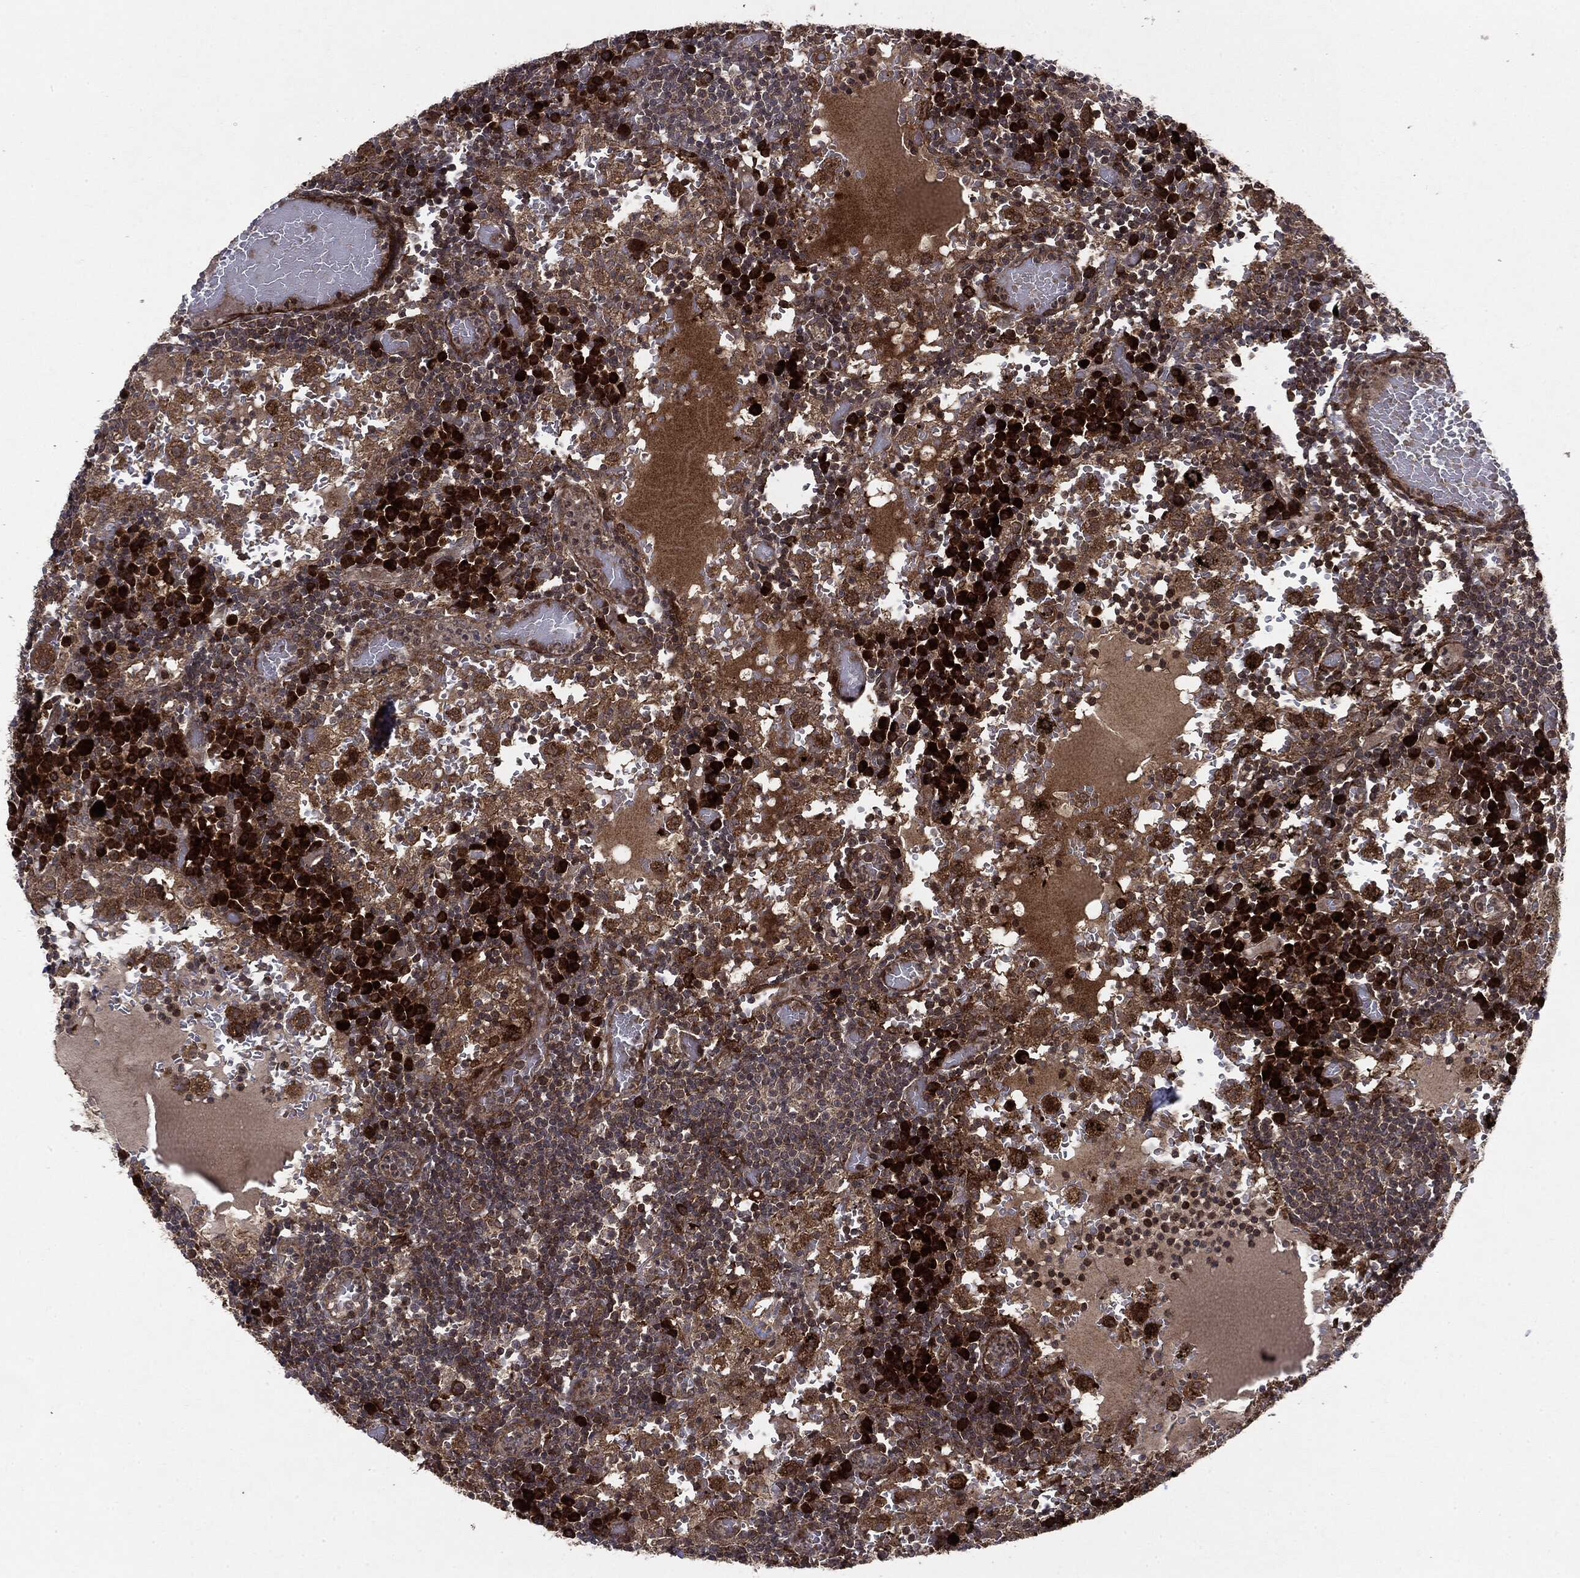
{"staining": {"intensity": "strong", "quantity": "<25%", "location": "cytoplasmic/membranous"}, "tissue": "lymph node", "cell_type": "Non-germinal center cells", "image_type": "normal", "snomed": [{"axis": "morphology", "description": "Normal tissue, NOS"}, {"axis": "topography", "description": "Lymph node"}], "caption": "Lymph node was stained to show a protein in brown. There is medium levels of strong cytoplasmic/membranous positivity in approximately <25% of non-germinal center cells. The staining was performed using DAB (3,3'-diaminobenzidine), with brown indicating positive protein expression. Nuclei are stained blue with hematoxylin.", "gene": "OTUB1", "patient": {"sex": "male", "age": 62}}